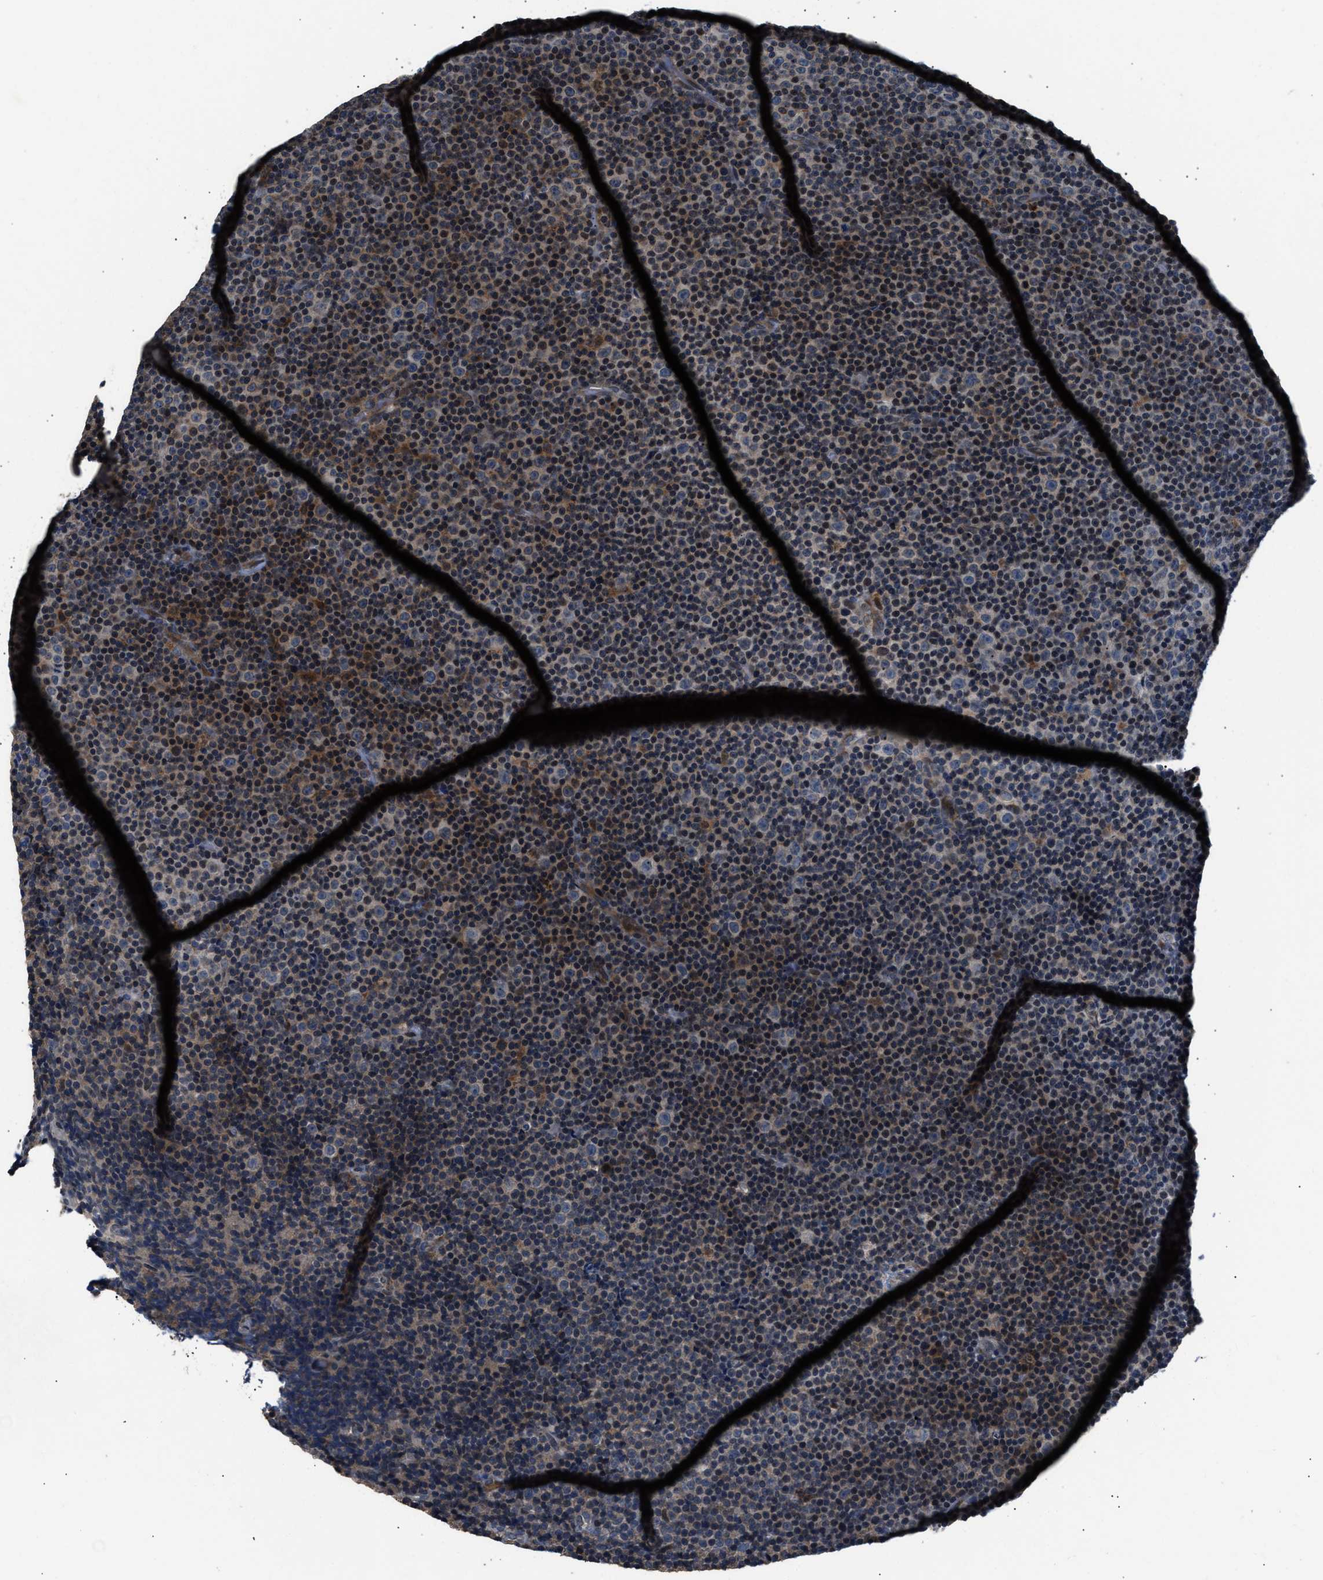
{"staining": {"intensity": "weak", "quantity": "25%-75%", "location": "cytoplasmic/membranous,nuclear"}, "tissue": "lymphoma", "cell_type": "Tumor cells", "image_type": "cancer", "snomed": [{"axis": "morphology", "description": "Malignant lymphoma, non-Hodgkin's type, Low grade"}, {"axis": "topography", "description": "Lymph node"}], "caption": "Immunohistochemistry histopathology image of human low-grade malignant lymphoma, non-Hodgkin's type stained for a protein (brown), which reveals low levels of weak cytoplasmic/membranous and nuclear staining in approximately 25%-75% of tumor cells.", "gene": "TNRC18", "patient": {"sex": "female", "age": 67}}